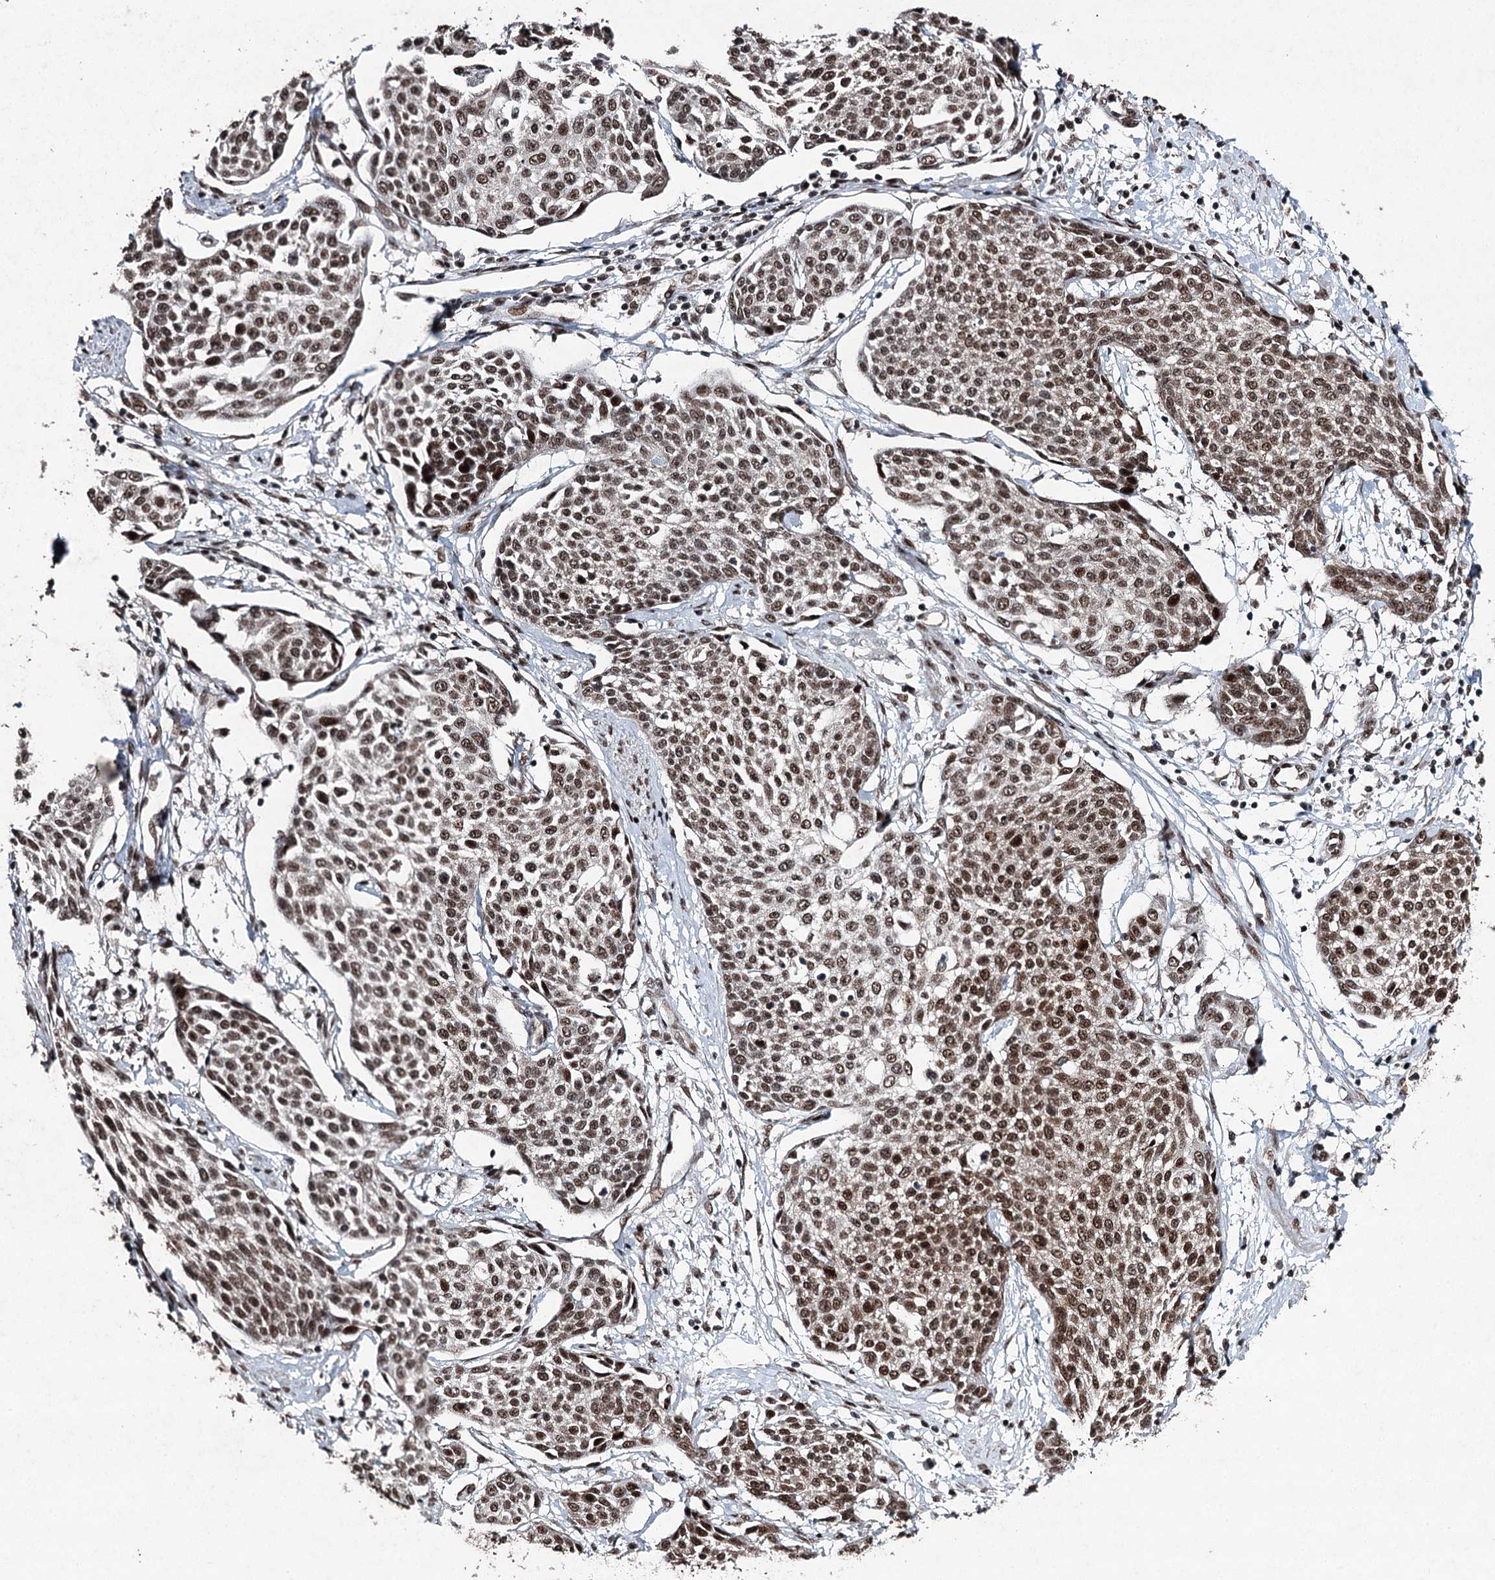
{"staining": {"intensity": "moderate", "quantity": ">75%", "location": "nuclear"}, "tissue": "cervical cancer", "cell_type": "Tumor cells", "image_type": "cancer", "snomed": [{"axis": "morphology", "description": "Squamous cell carcinoma, NOS"}, {"axis": "topography", "description": "Cervix"}], "caption": "There is medium levels of moderate nuclear expression in tumor cells of squamous cell carcinoma (cervical), as demonstrated by immunohistochemical staining (brown color).", "gene": "PDCD4", "patient": {"sex": "female", "age": 34}}